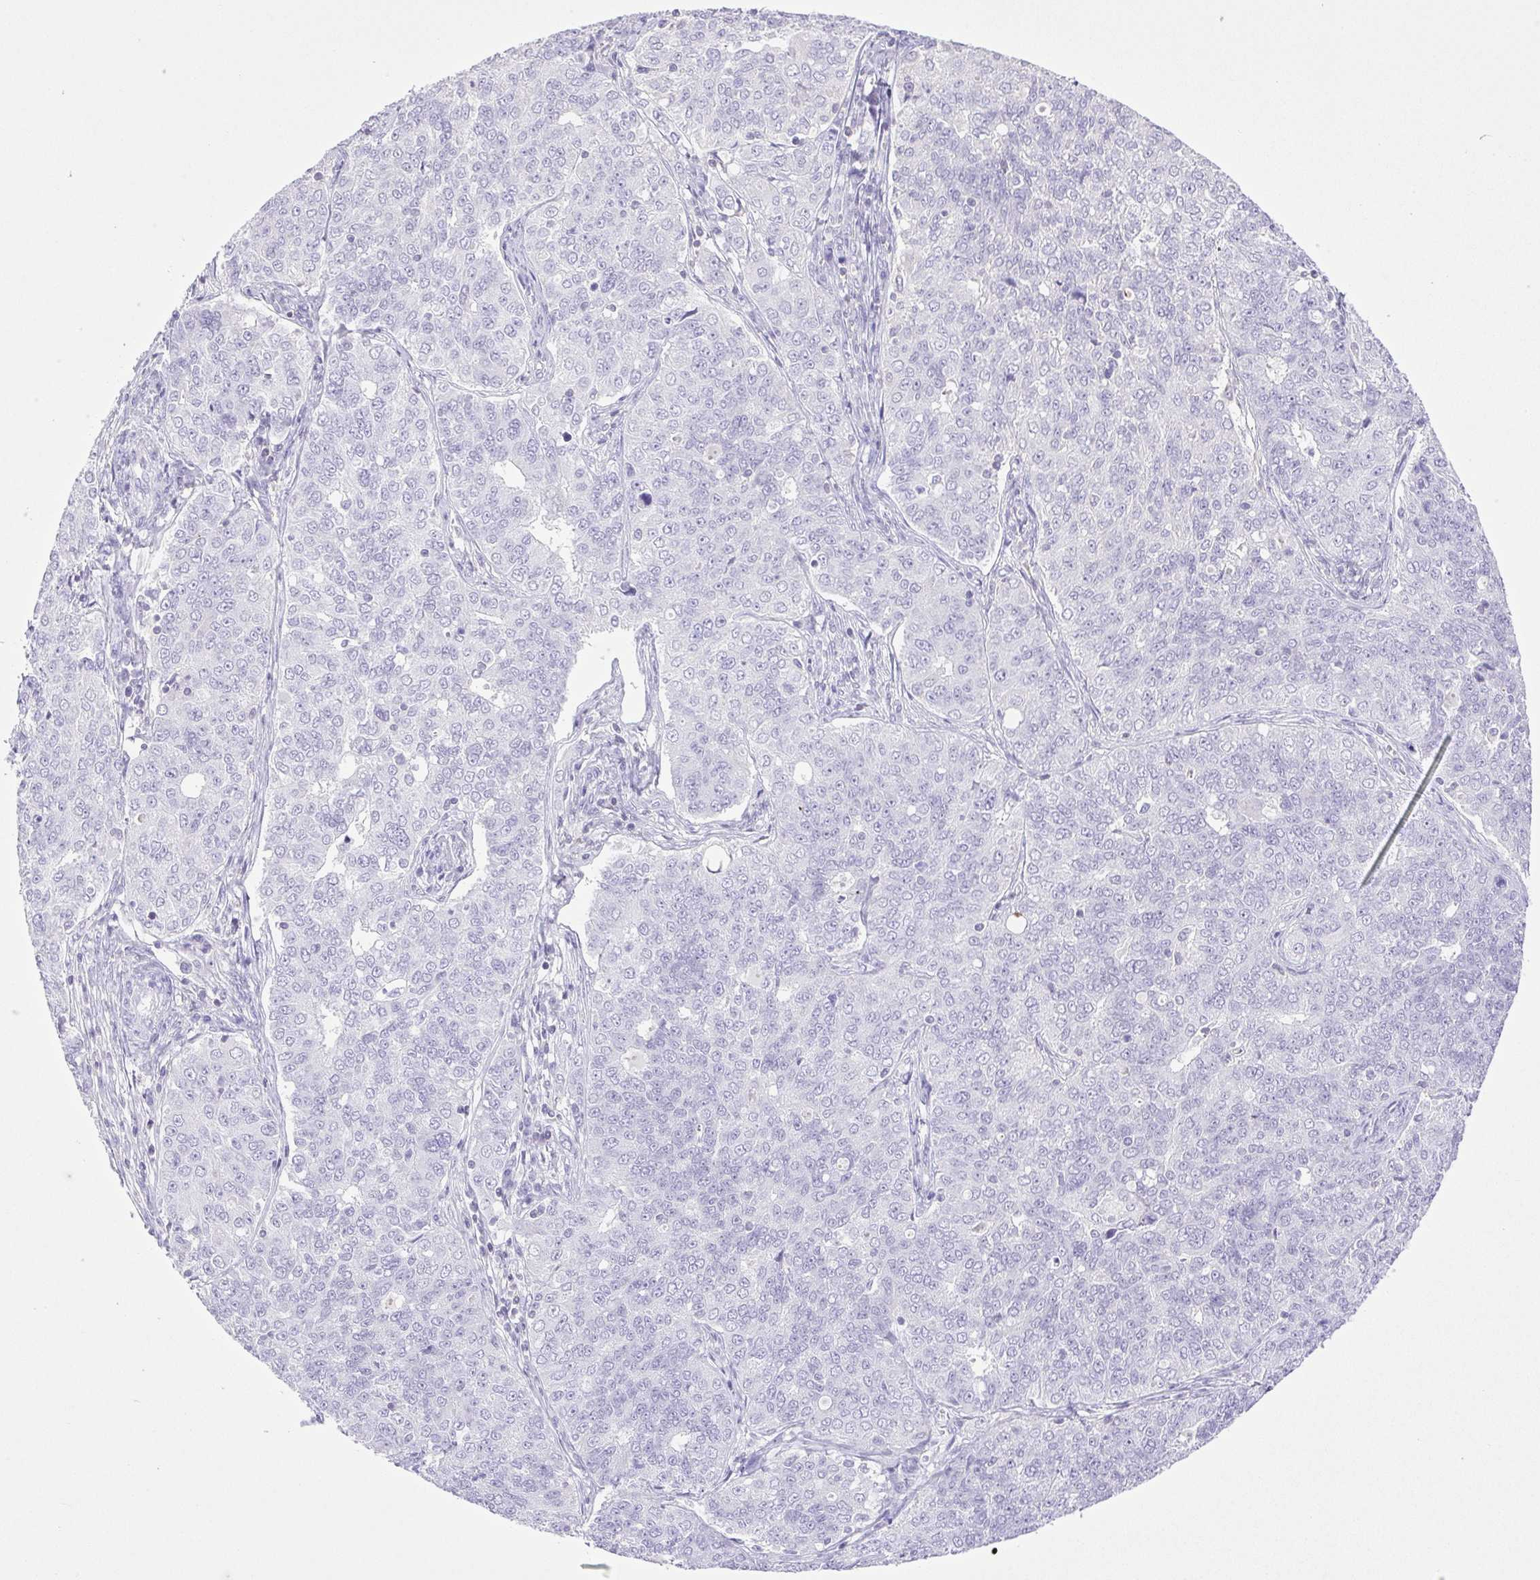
{"staining": {"intensity": "negative", "quantity": "none", "location": "none"}, "tissue": "endometrial cancer", "cell_type": "Tumor cells", "image_type": "cancer", "snomed": [{"axis": "morphology", "description": "Adenocarcinoma, NOS"}, {"axis": "topography", "description": "Endometrium"}], "caption": "Immunohistochemistry of endometrial cancer (adenocarcinoma) shows no positivity in tumor cells.", "gene": "SYNPR", "patient": {"sex": "female", "age": 43}}